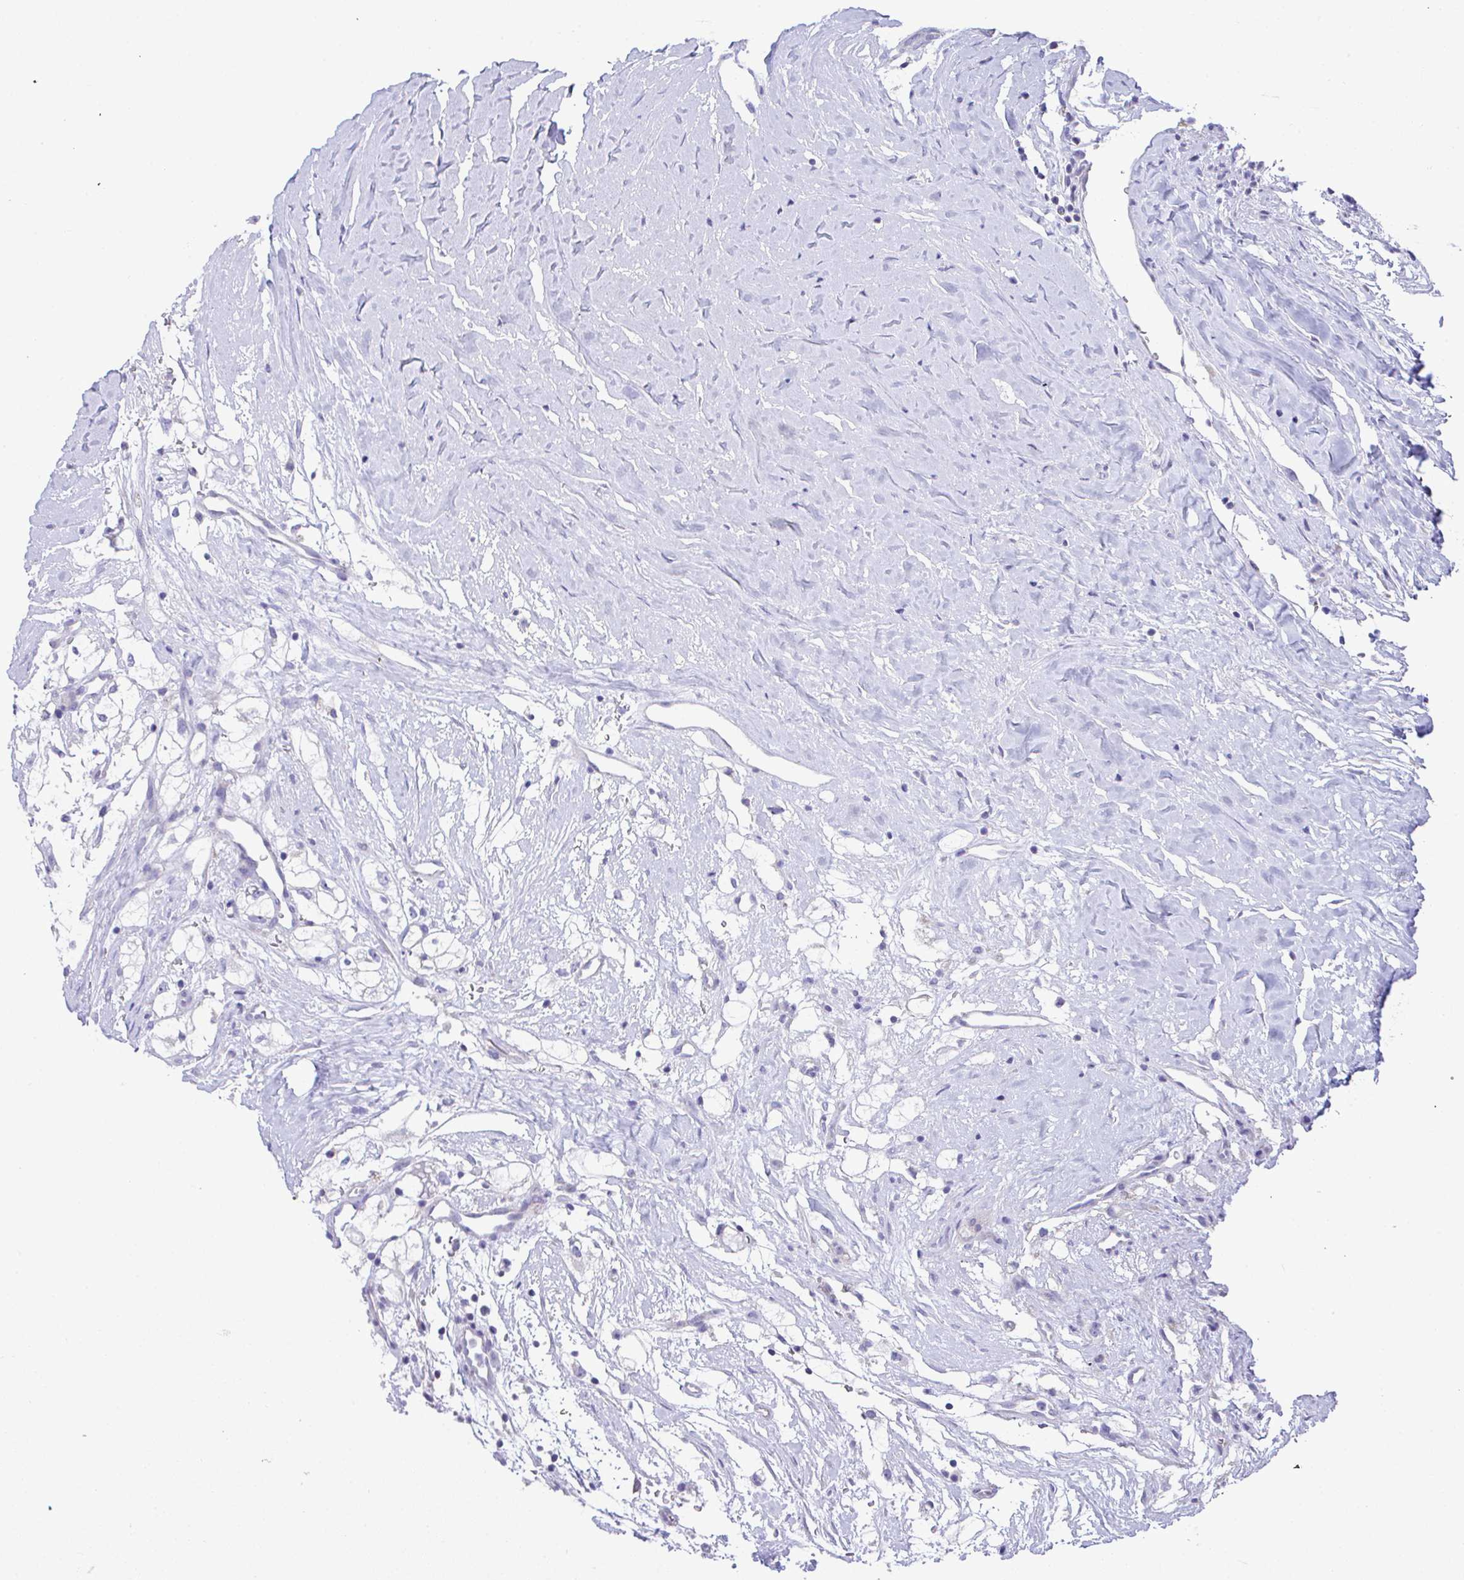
{"staining": {"intensity": "negative", "quantity": "none", "location": "none"}, "tissue": "renal cancer", "cell_type": "Tumor cells", "image_type": "cancer", "snomed": [{"axis": "morphology", "description": "Adenocarcinoma, NOS"}, {"axis": "topography", "description": "Kidney"}], "caption": "Tumor cells show no significant positivity in renal adenocarcinoma.", "gene": "NLRP8", "patient": {"sex": "male", "age": 59}}